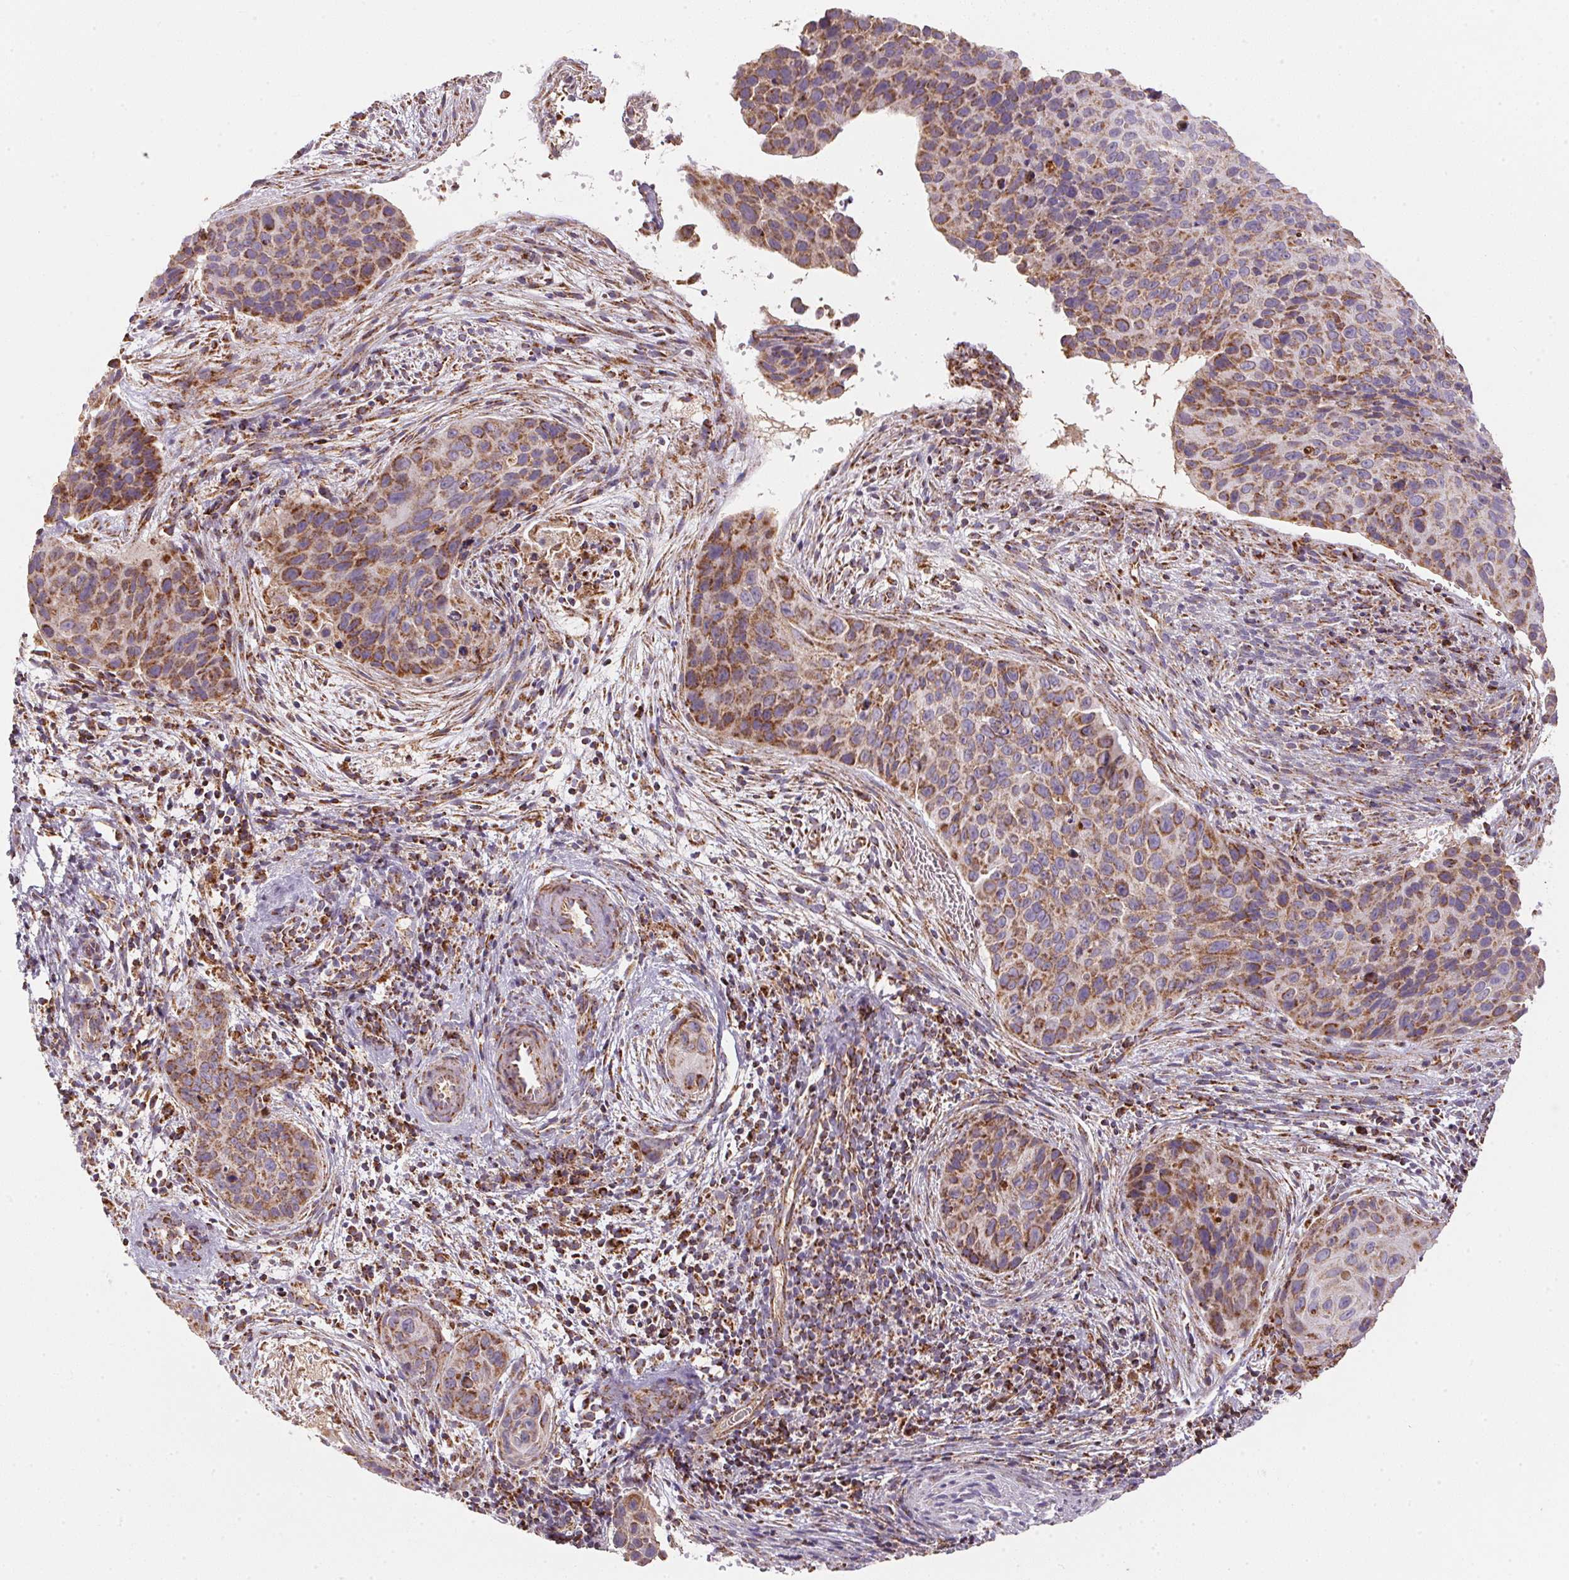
{"staining": {"intensity": "moderate", "quantity": ">75%", "location": "cytoplasmic/membranous"}, "tissue": "cervical cancer", "cell_type": "Tumor cells", "image_type": "cancer", "snomed": [{"axis": "morphology", "description": "Squamous cell carcinoma, NOS"}, {"axis": "topography", "description": "Cervix"}], "caption": "Moderate cytoplasmic/membranous staining is seen in about >75% of tumor cells in cervical cancer.", "gene": "NDUFS2", "patient": {"sex": "female", "age": 35}}